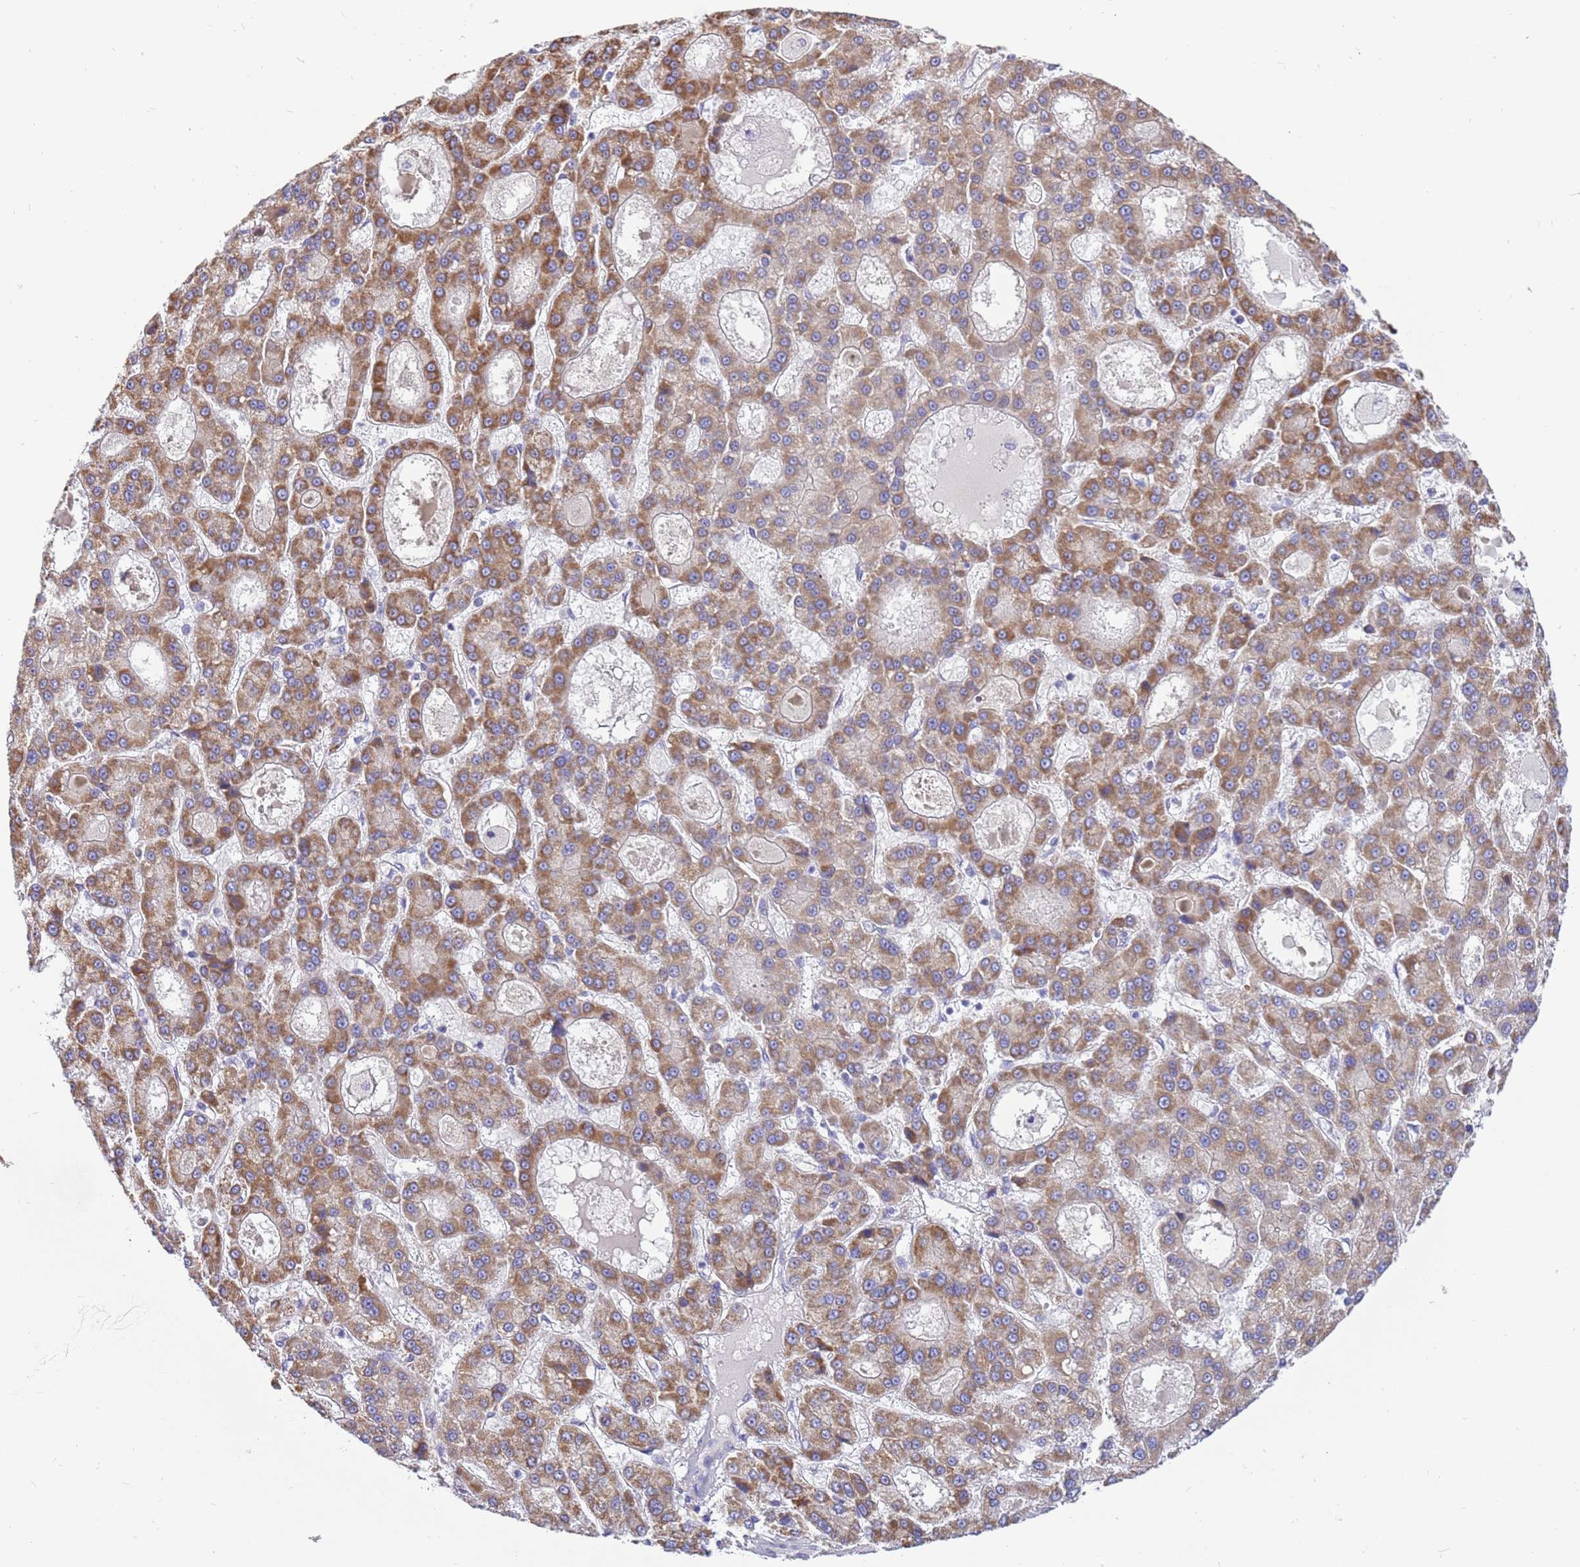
{"staining": {"intensity": "moderate", "quantity": ">75%", "location": "cytoplasmic/membranous"}, "tissue": "liver cancer", "cell_type": "Tumor cells", "image_type": "cancer", "snomed": [{"axis": "morphology", "description": "Carcinoma, Hepatocellular, NOS"}, {"axis": "topography", "description": "Liver"}], "caption": "This photomicrograph shows liver cancer stained with IHC to label a protein in brown. The cytoplasmic/membranous of tumor cells show moderate positivity for the protein. Nuclei are counter-stained blue.", "gene": "SERINC3", "patient": {"sex": "male", "age": 70}}